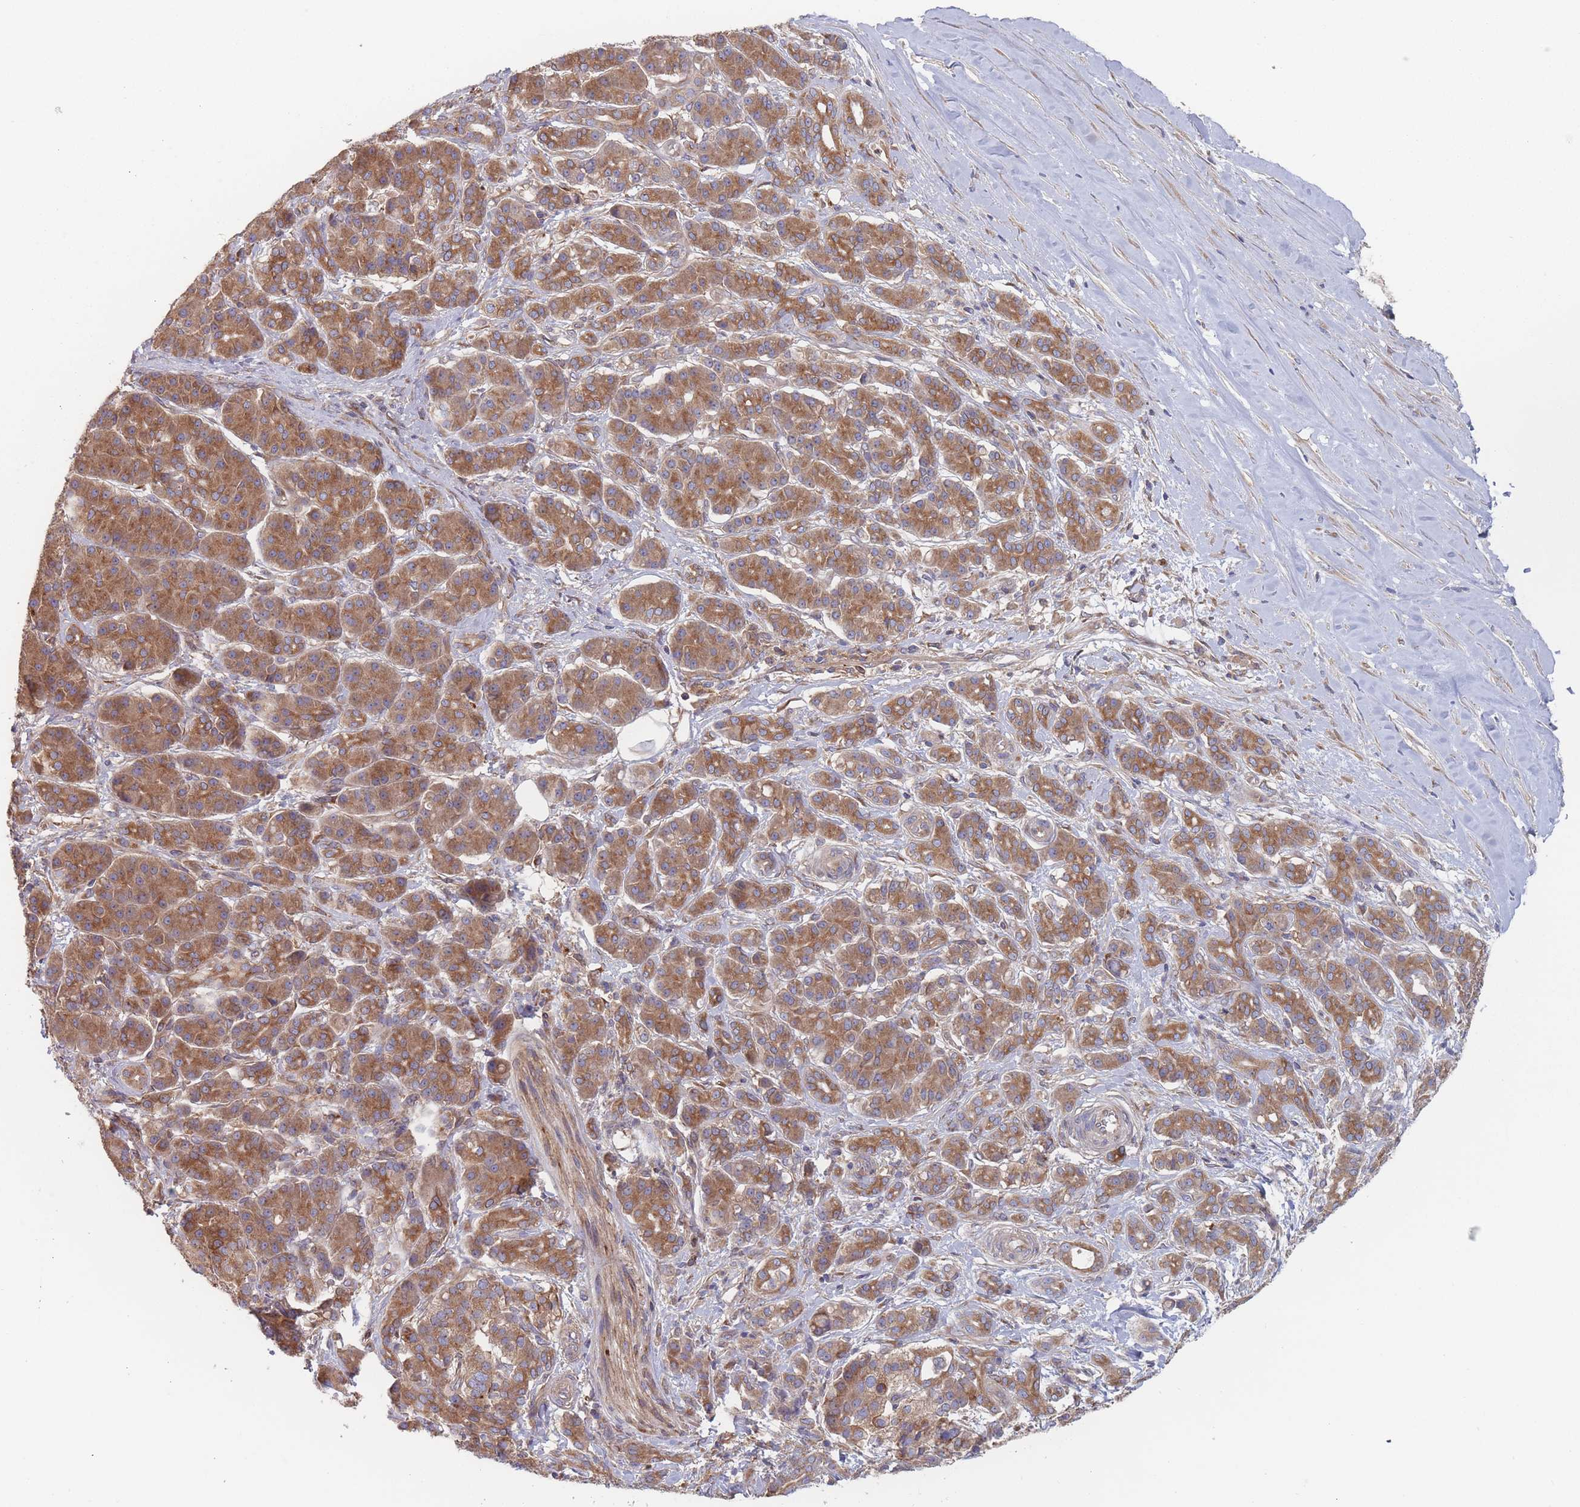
{"staining": {"intensity": "moderate", "quantity": ">75%", "location": "cytoplasmic/membranous"}, "tissue": "pancreatic cancer", "cell_type": "Tumor cells", "image_type": "cancer", "snomed": [{"axis": "morphology", "description": "Adenocarcinoma, NOS"}, {"axis": "topography", "description": "Pancreas"}], "caption": "Human pancreatic cancer (adenocarcinoma) stained with a brown dye displays moderate cytoplasmic/membranous positive expression in about >75% of tumor cells.", "gene": "KDSR", "patient": {"sex": "male", "age": 57}}